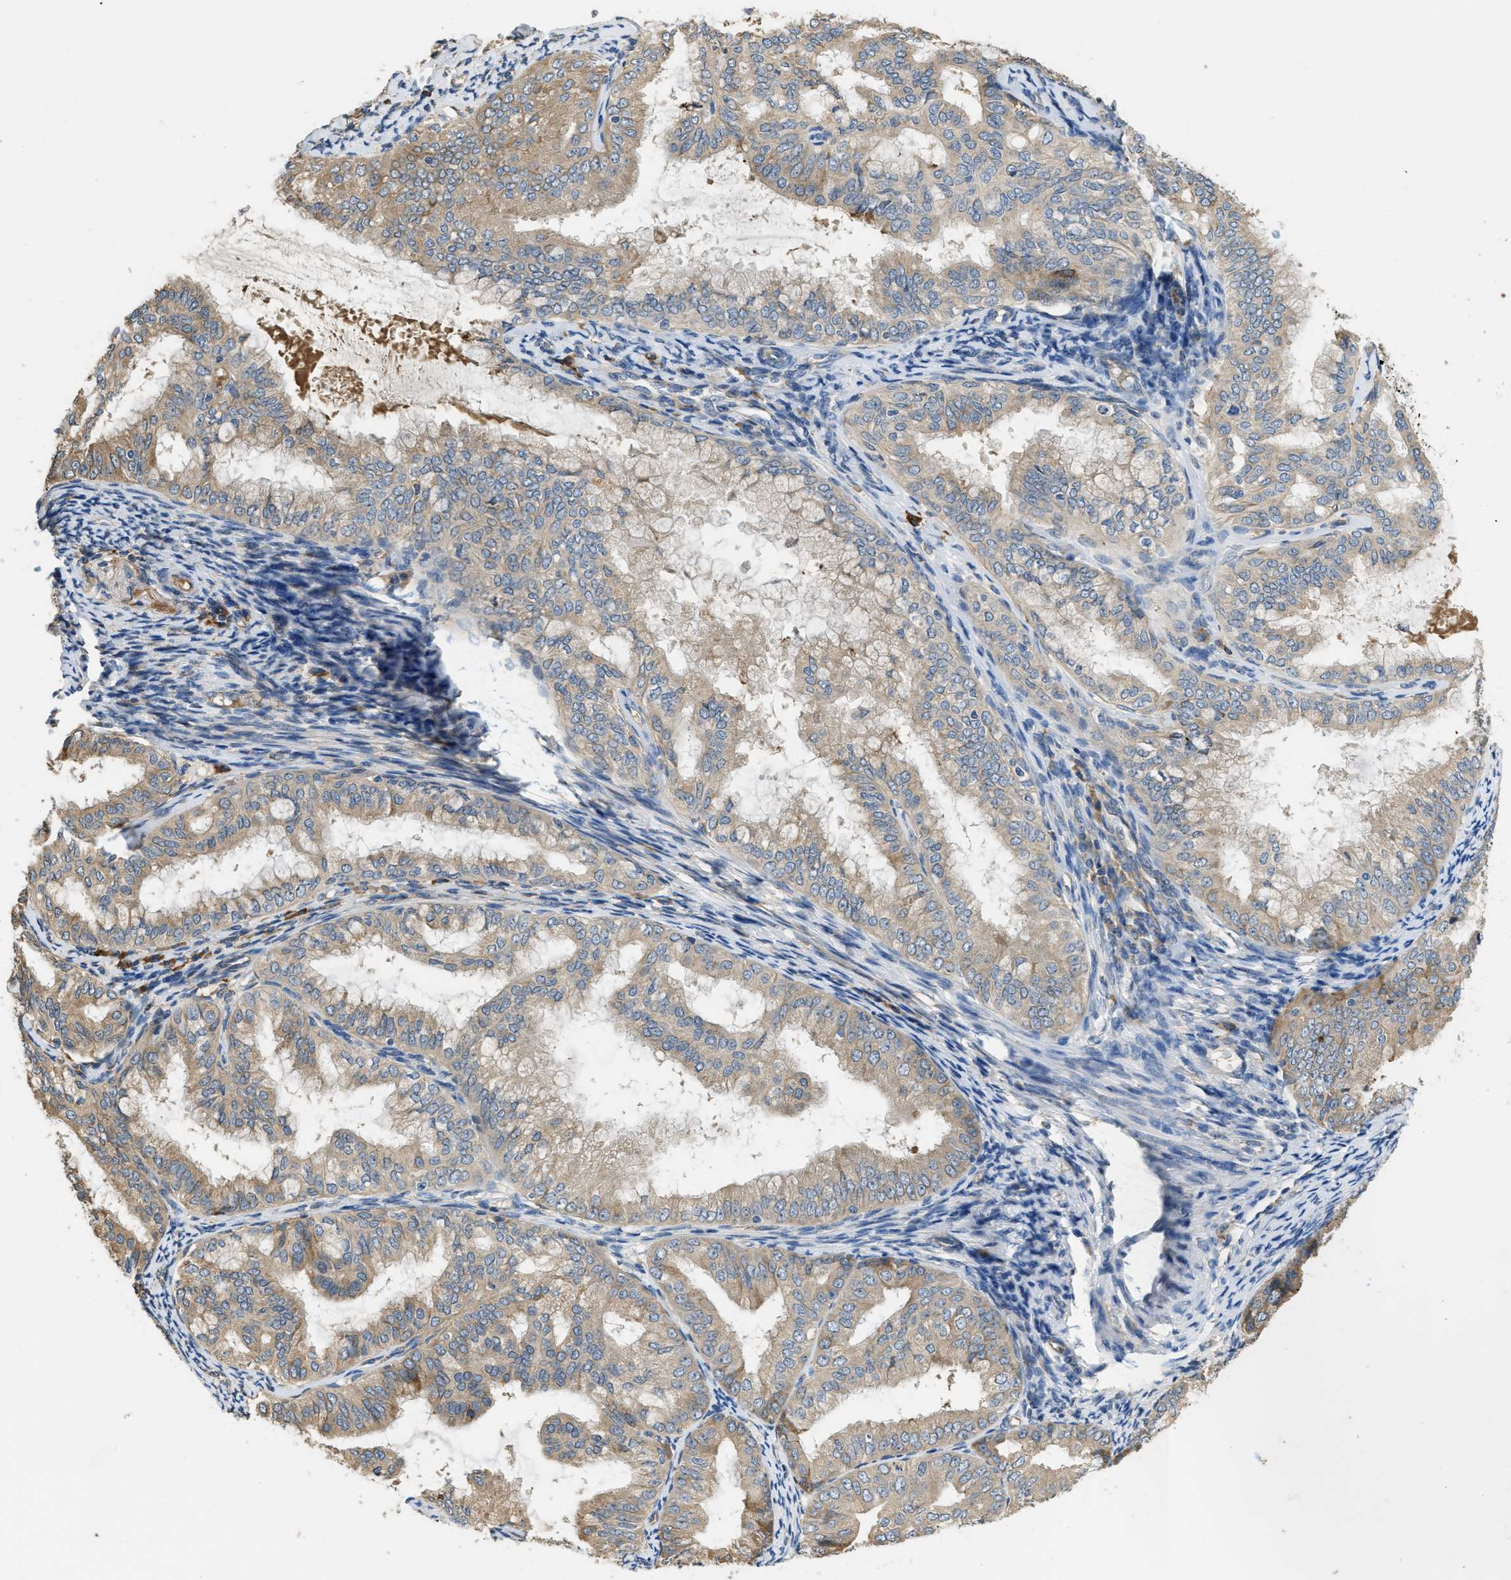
{"staining": {"intensity": "moderate", "quantity": ">75%", "location": "cytoplasmic/membranous"}, "tissue": "endometrial cancer", "cell_type": "Tumor cells", "image_type": "cancer", "snomed": [{"axis": "morphology", "description": "Adenocarcinoma, NOS"}, {"axis": "topography", "description": "Endometrium"}], "caption": "Adenocarcinoma (endometrial) stained with DAB (3,3'-diaminobenzidine) immunohistochemistry demonstrates medium levels of moderate cytoplasmic/membranous staining in about >75% of tumor cells.", "gene": "RIPK2", "patient": {"sex": "female", "age": 63}}